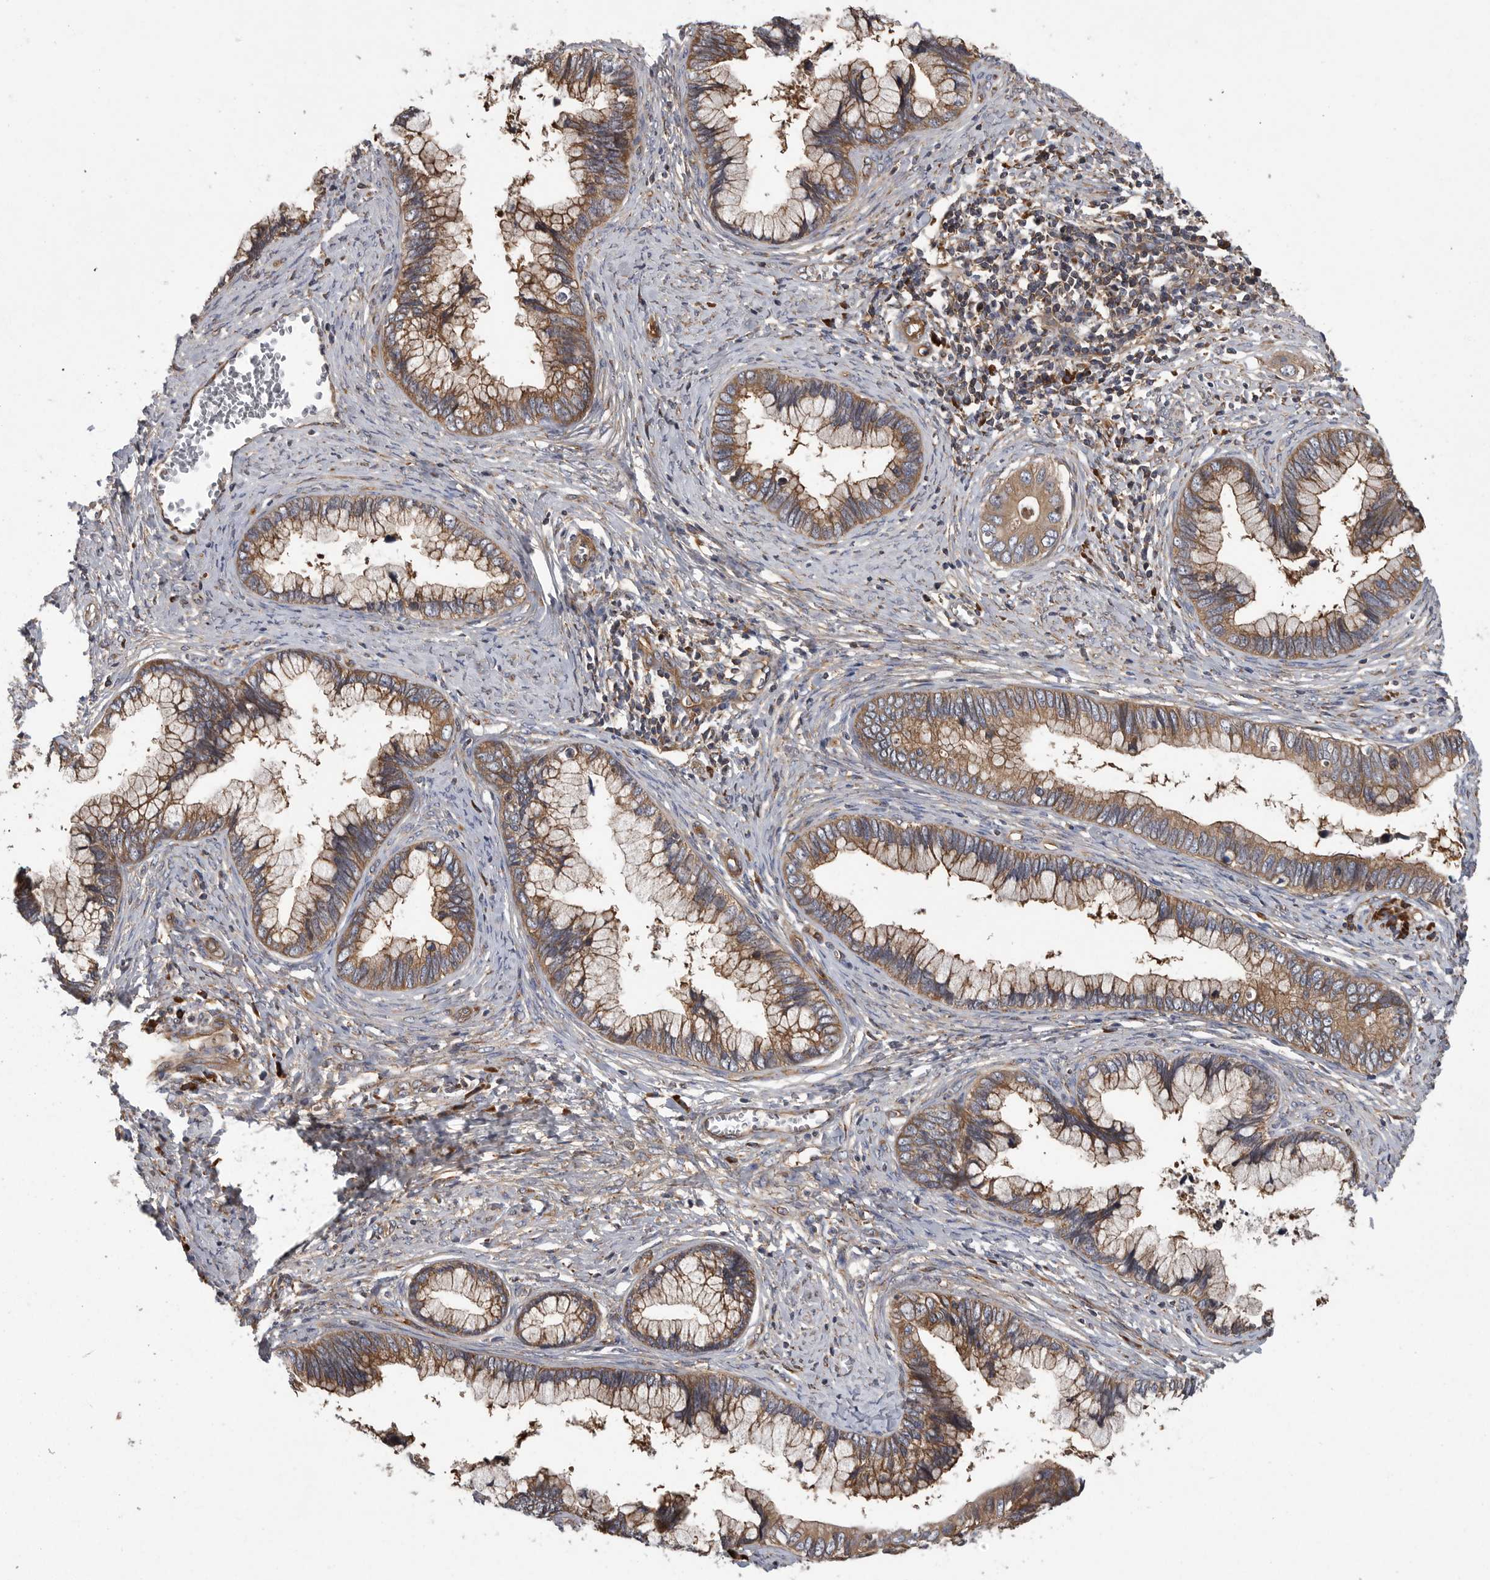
{"staining": {"intensity": "moderate", "quantity": ">75%", "location": "cytoplasmic/membranous"}, "tissue": "cervical cancer", "cell_type": "Tumor cells", "image_type": "cancer", "snomed": [{"axis": "morphology", "description": "Adenocarcinoma, NOS"}, {"axis": "topography", "description": "Cervix"}], "caption": "Immunohistochemistry micrograph of neoplastic tissue: human adenocarcinoma (cervical) stained using IHC demonstrates medium levels of moderate protein expression localized specifically in the cytoplasmic/membranous of tumor cells, appearing as a cytoplasmic/membranous brown color.", "gene": "OXR1", "patient": {"sex": "female", "age": 44}}